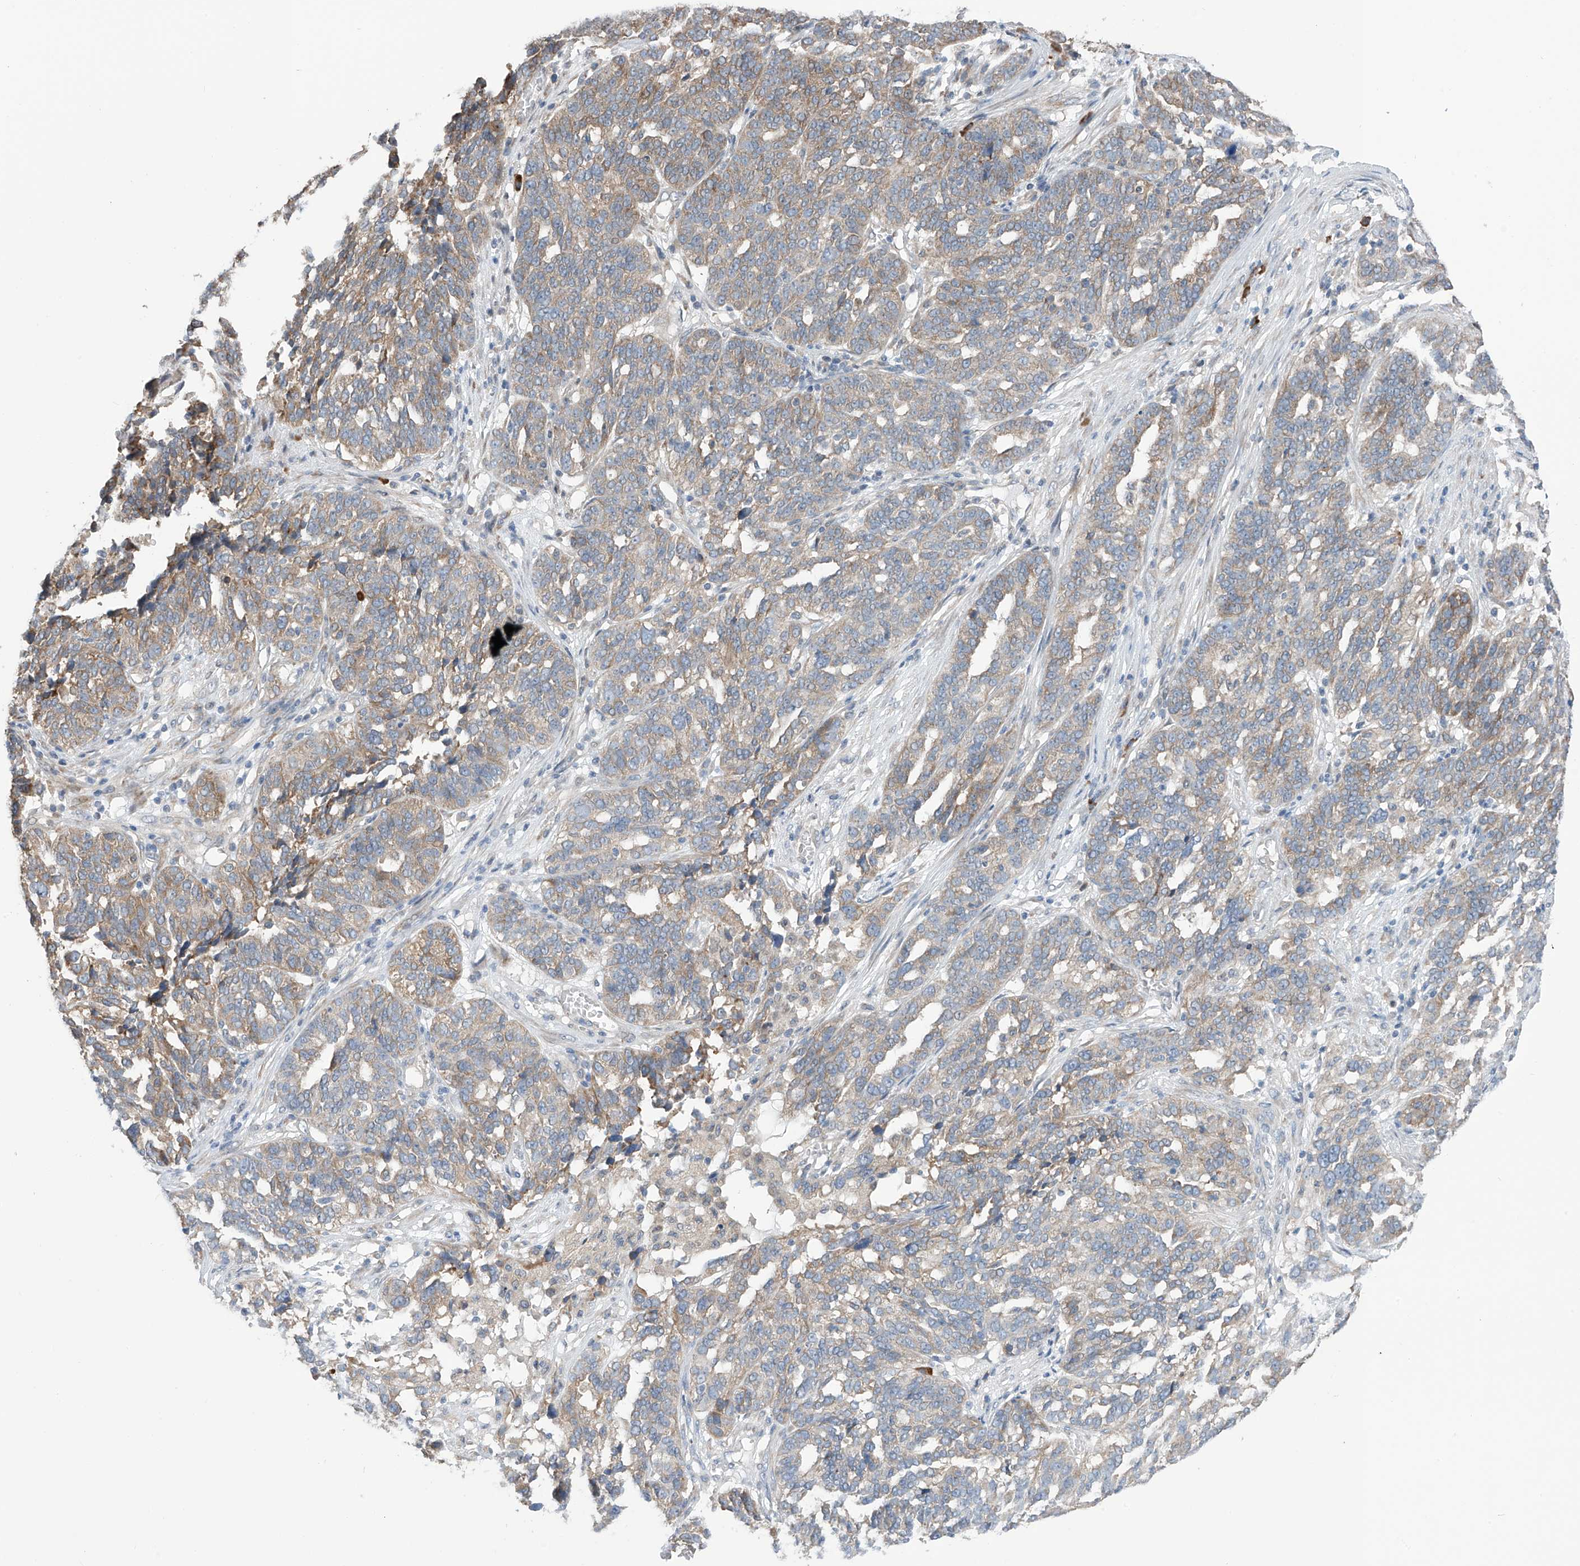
{"staining": {"intensity": "moderate", "quantity": ">75%", "location": "cytoplasmic/membranous"}, "tissue": "ovarian cancer", "cell_type": "Tumor cells", "image_type": "cancer", "snomed": [{"axis": "morphology", "description": "Cystadenocarcinoma, serous, NOS"}, {"axis": "topography", "description": "Ovary"}], "caption": "An image of human ovarian cancer stained for a protein shows moderate cytoplasmic/membranous brown staining in tumor cells.", "gene": "REC8", "patient": {"sex": "female", "age": 59}}